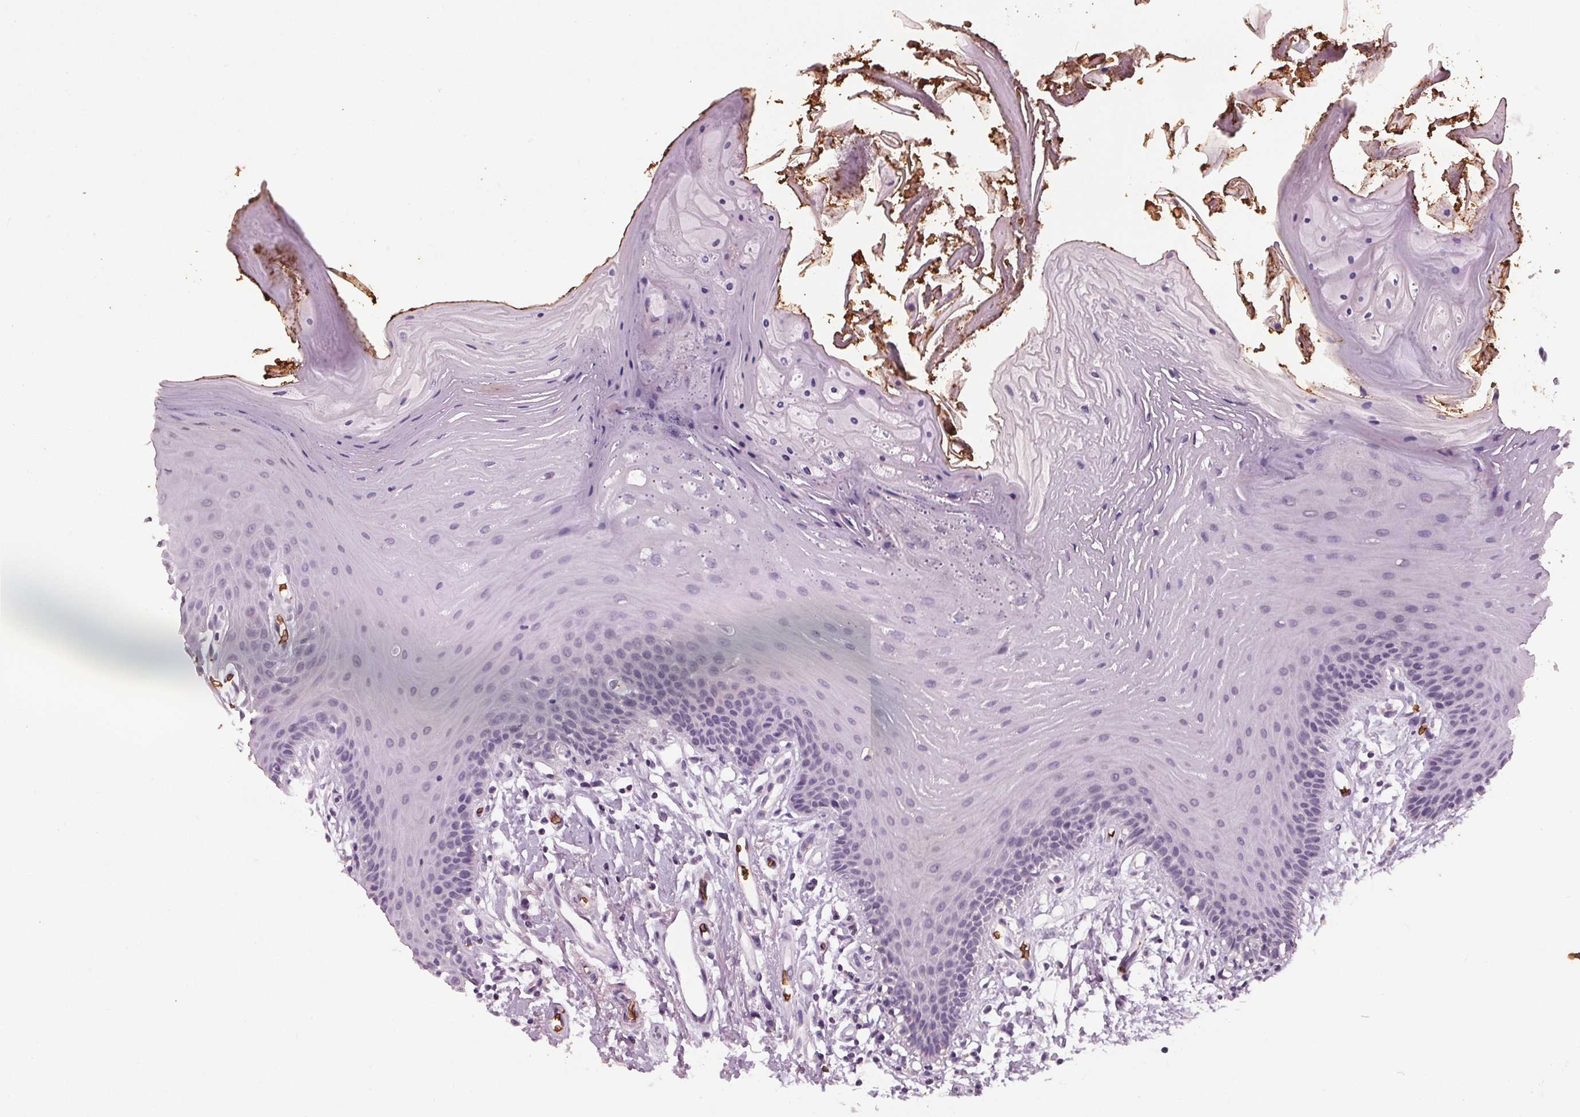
{"staining": {"intensity": "negative", "quantity": "none", "location": "none"}, "tissue": "oral mucosa", "cell_type": "Squamous epithelial cells", "image_type": "normal", "snomed": [{"axis": "morphology", "description": "Normal tissue, NOS"}, {"axis": "morphology", "description": "Normal morphology"}, {"axis": "topography", "description": "Oral tissue"}], "caption": "Histopathology image shows no protein expression in squamous epithelial cells of benign oral mucosa. (DAB immunohistochemistry visualized using brightfield microscopy, high magnification).", "gene": "SLC4A1", "patient": {"sex": "female", "age": 76}}